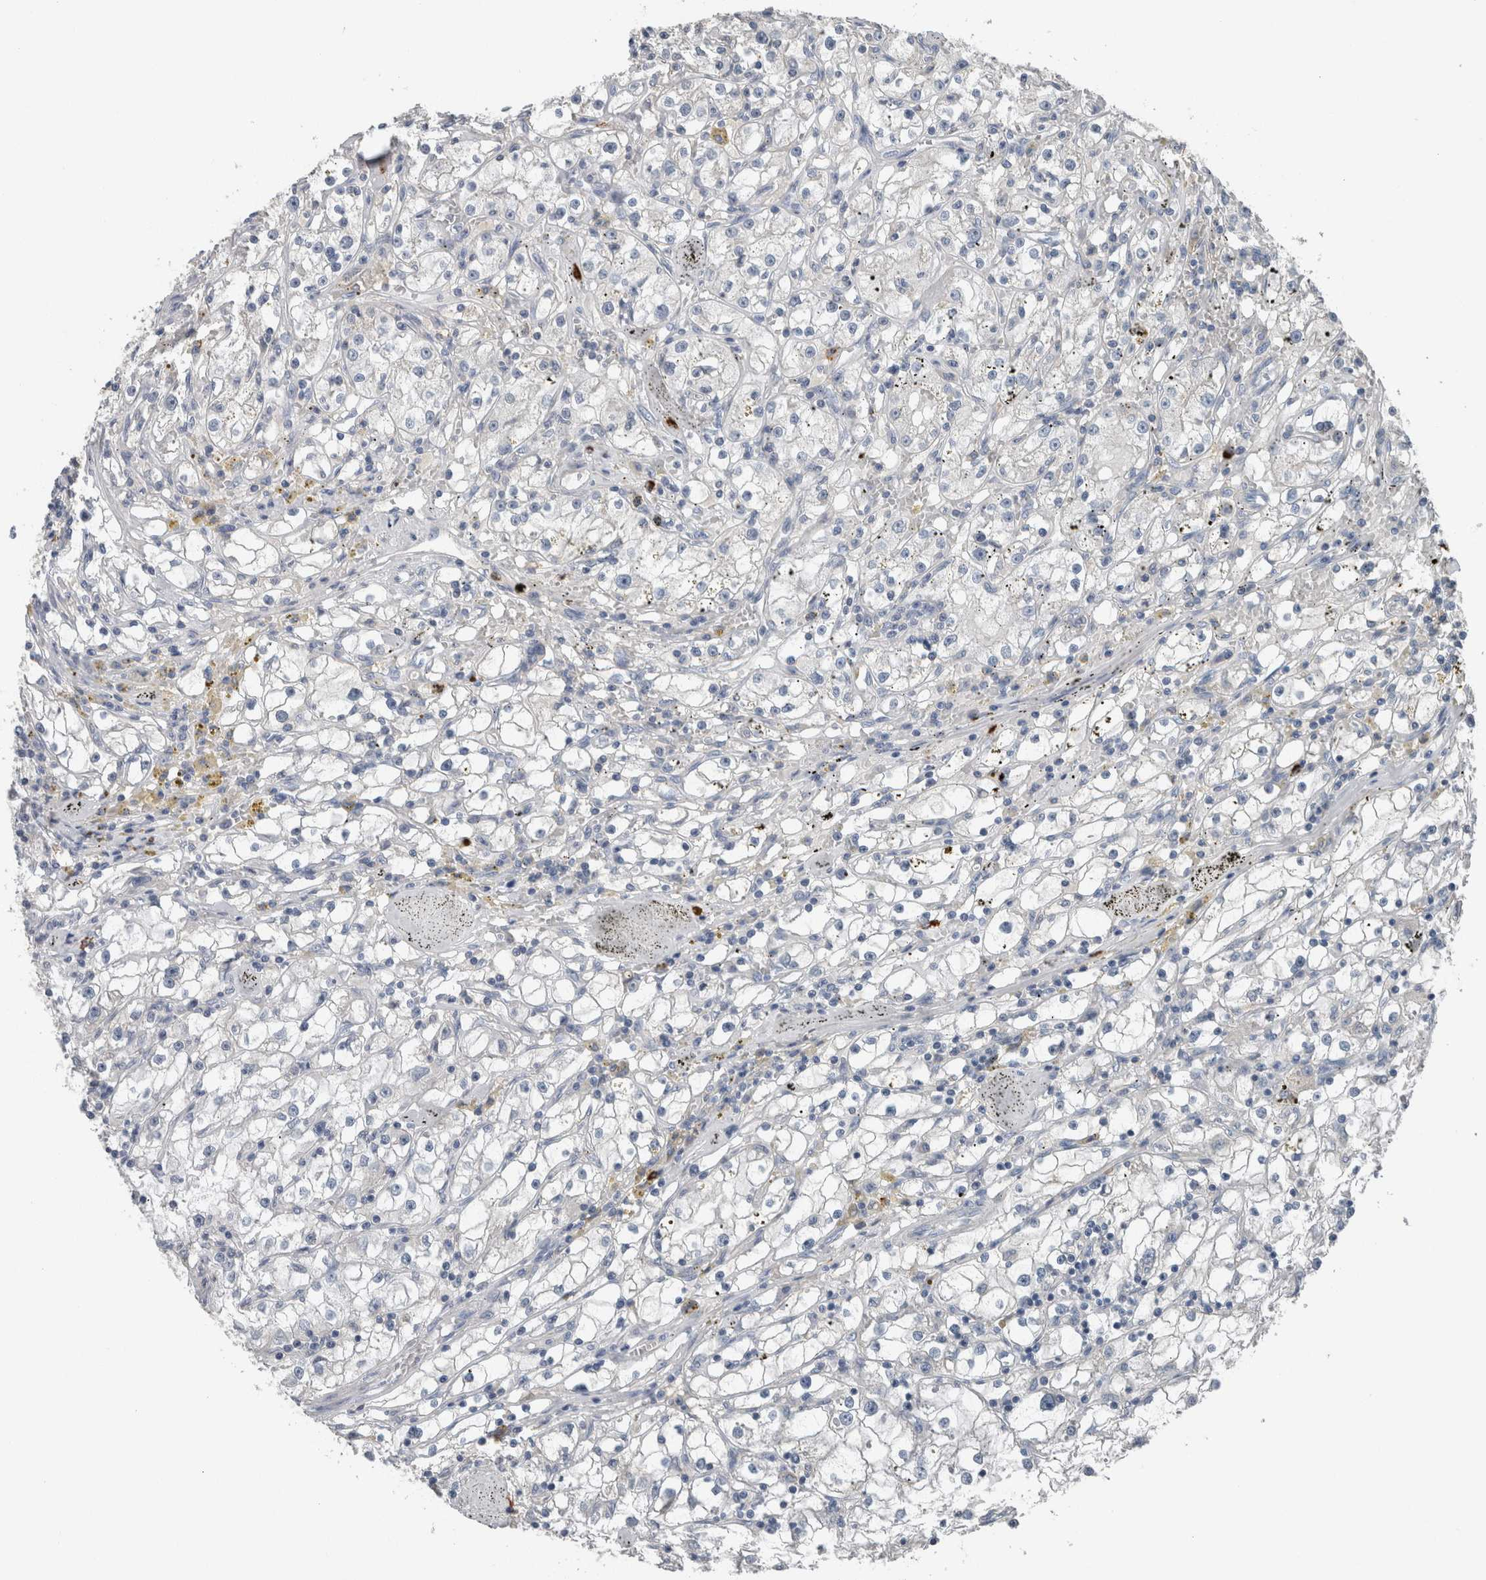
{"staining": {"intensity": "negative", "quantity": "none", "location": "none"}, "tissue": "renal cancer", "cell_type": "Tumor cells", "image_type": "cancer", "snomed": [{"axis": "morphology", "description": "Adenocarcinoma, NOS"}, {"axis": "topography", "description": "Kidney"}], "caption": "DAB (3,3'-diaminobenzidine) immunohistochemical staining of human adenocarcinoma (renal) shows no significant expression in tumor cells.", "gene": "CRNN", "patient": {"sex": "male", "age": 56}}